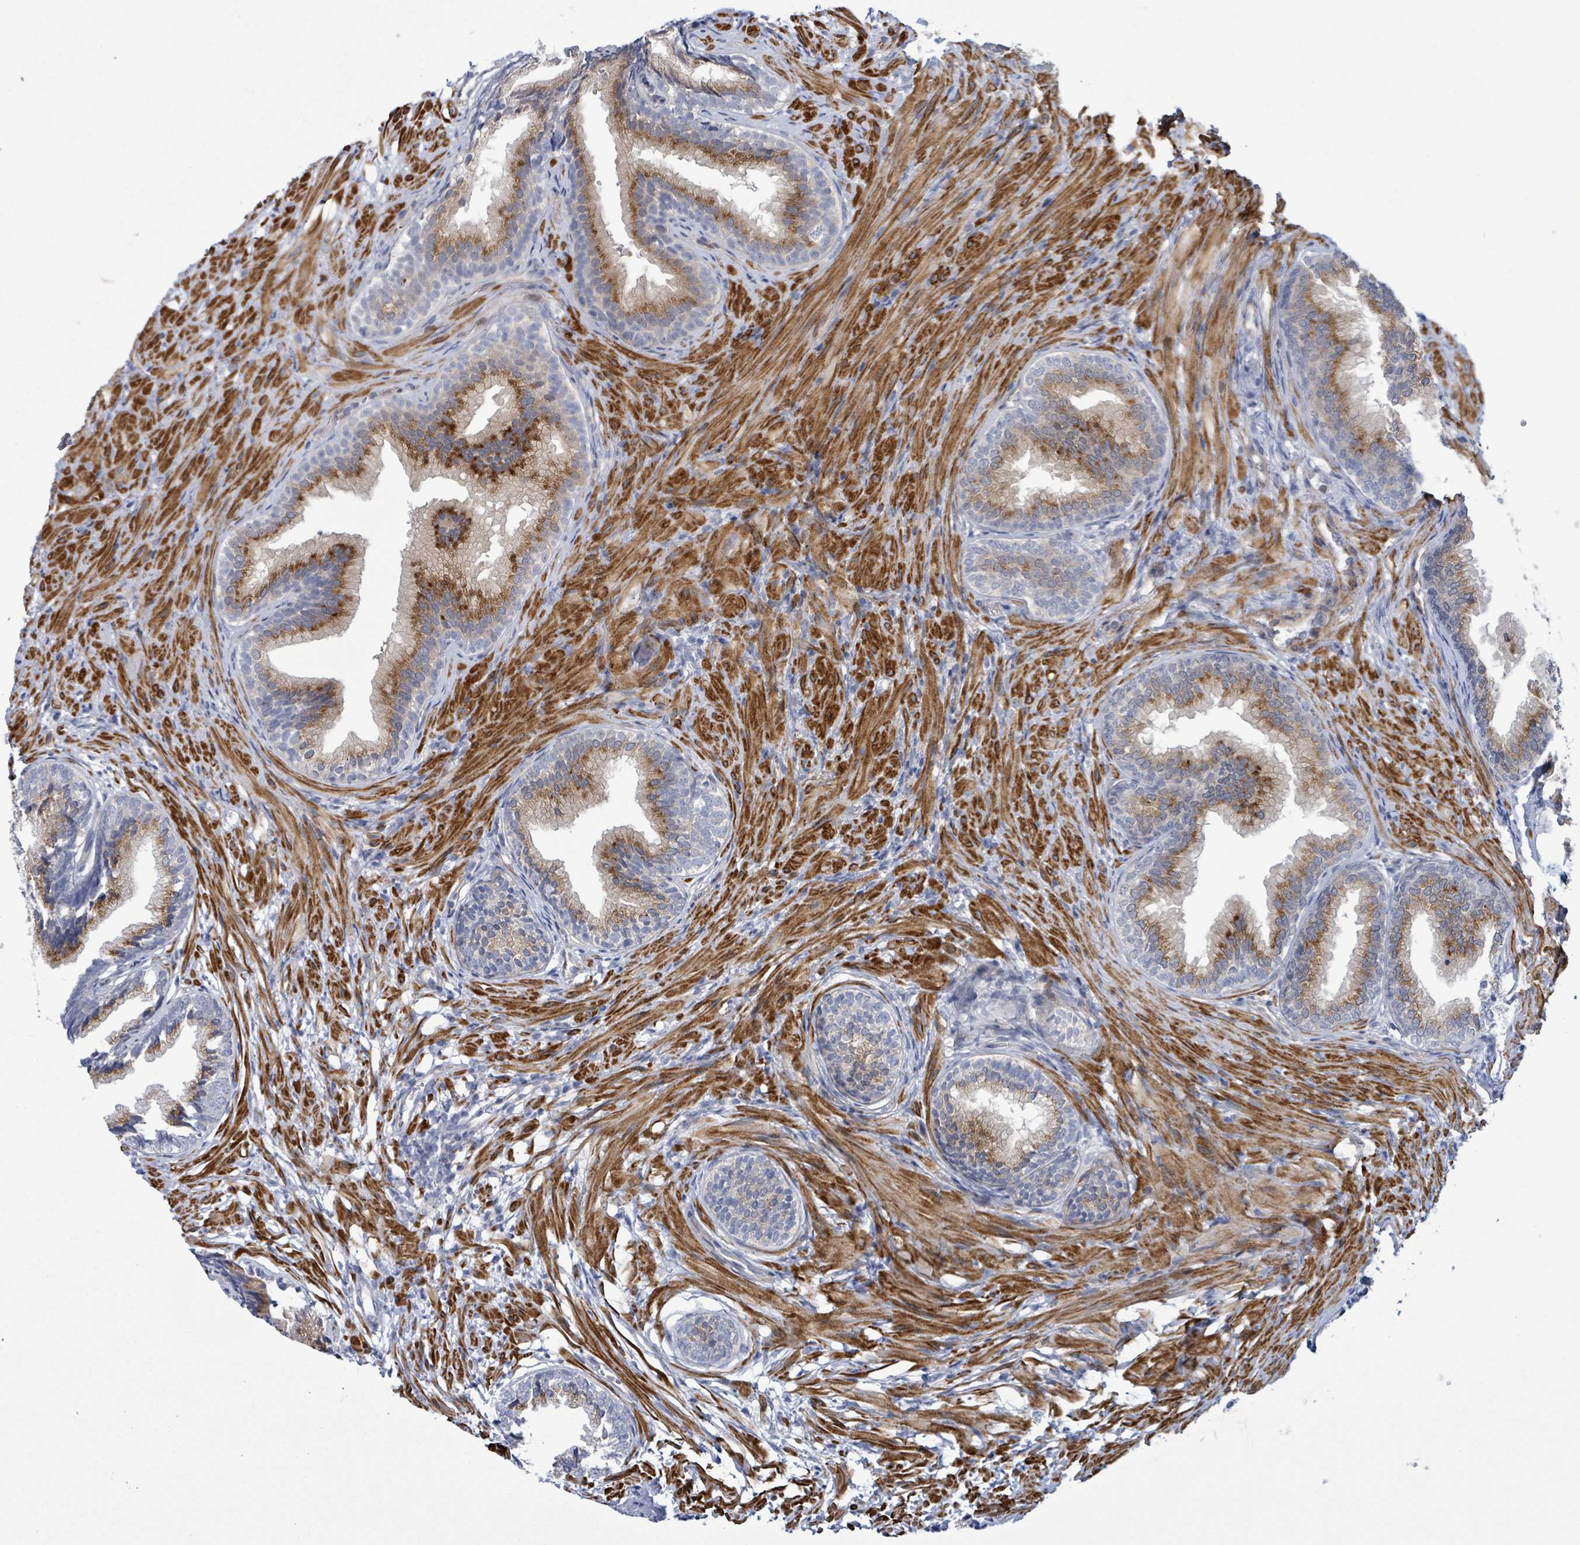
{"staining": {"intensity": "moderate", "quantity": "25%-75%", "location": "cytoplasmic/membranous"}, "tissue": "prostate", "cell_type": "Glandular cells", "image_type": "normal", "snomed": [{"axis": "morphology", "description": "Normal tissue, NOS"}, {"axis": "topography", "description": "Prostate"}], "caption": "An IHC image of unremarkable tissue is shown. Protein staining in brown labels moderate cytoplasmic/membranous positivity in prostate within glandular cells.", "gene": "C9orf152", "patient": {"sex": "male", "age": 76}}